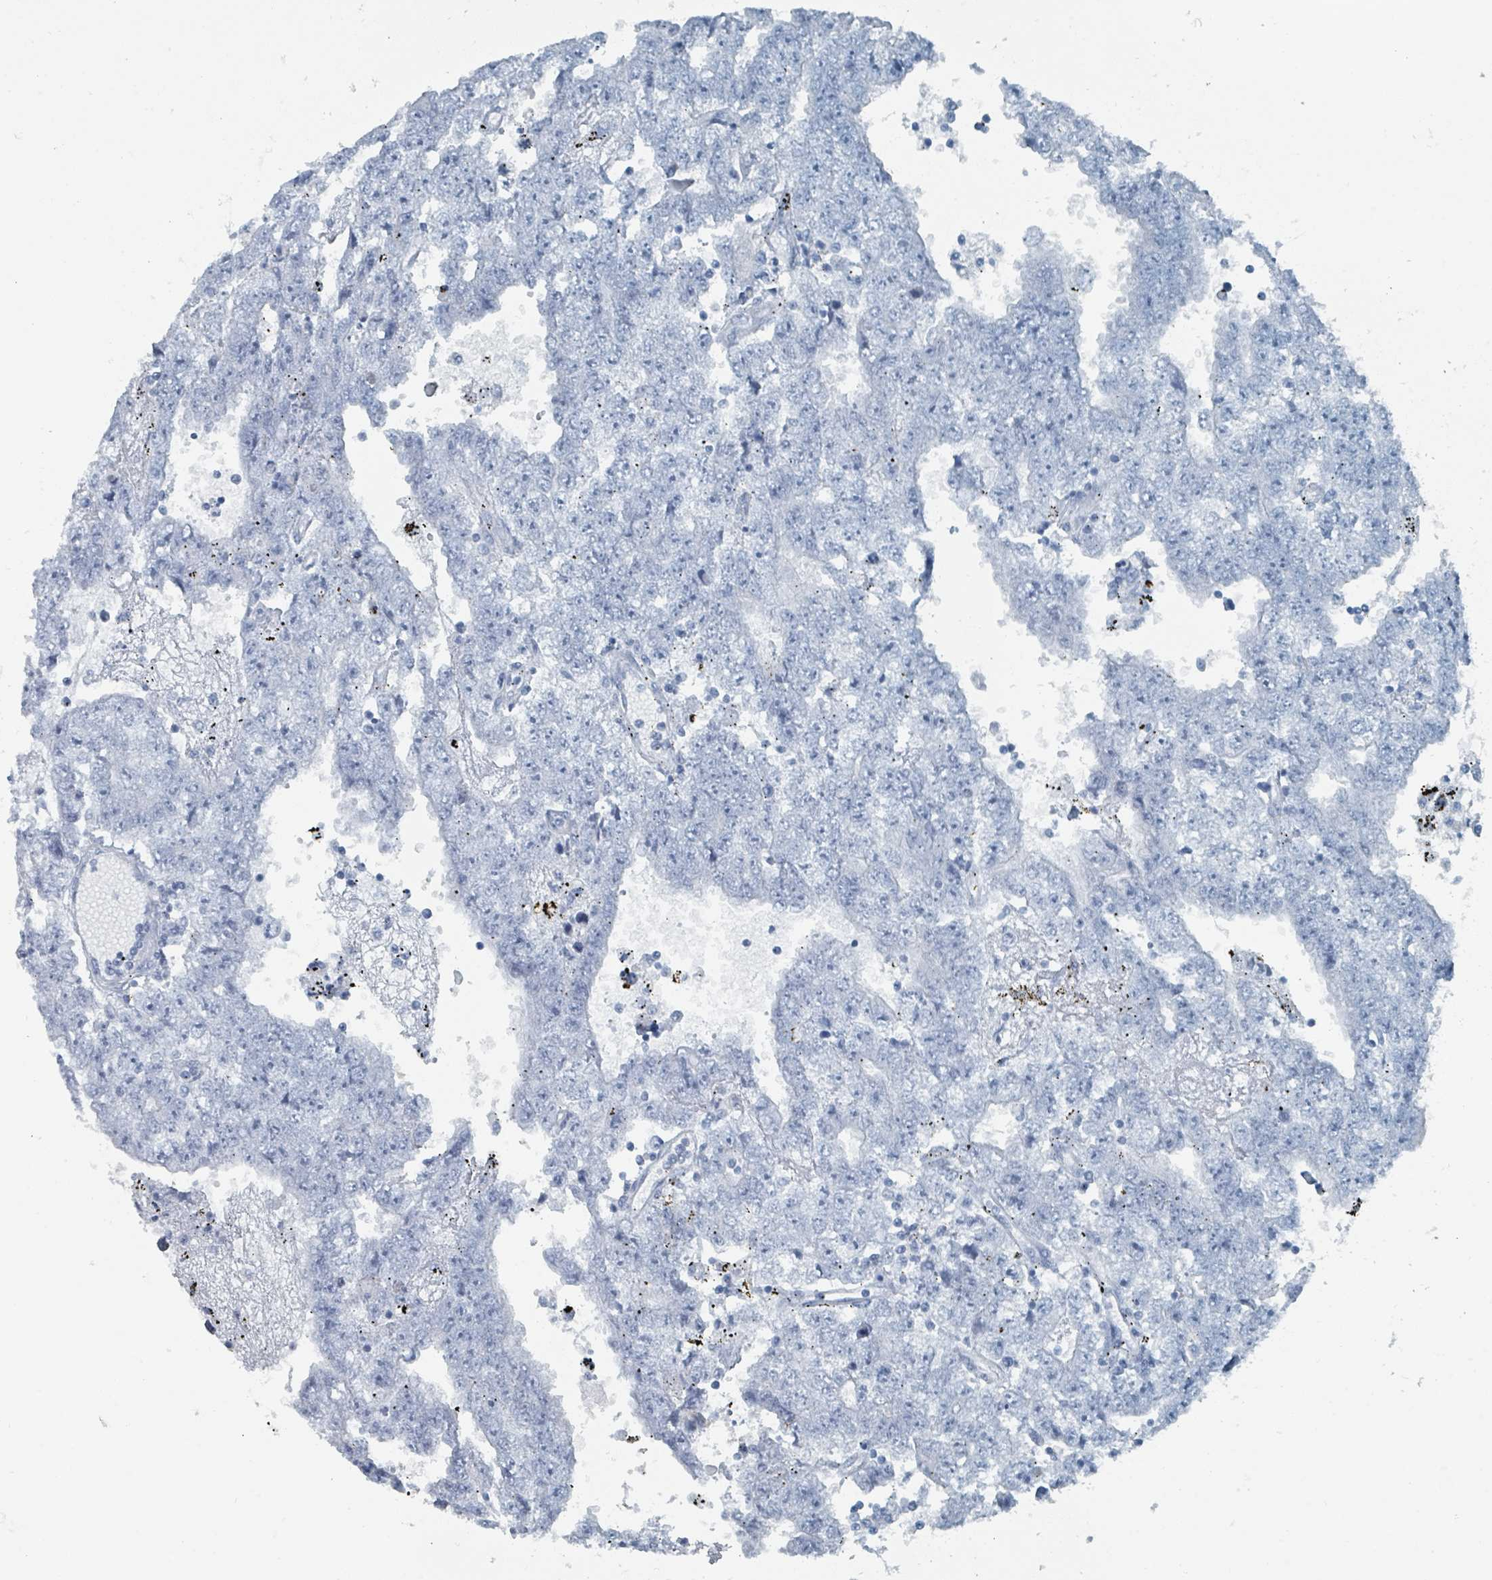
{"staining": {"intensity": "negative", "quantity": "none", "location": "none"}, "tissue": "testis cancer", "cell_type": "Tumor cells", "image_type": "cancer", "snomed": [{"axis": "morphology", "description": "Carcinoma, Embryonal, NOS"}, {"axis": "topography", "description": "Testis"}], "caption": "DAB (3,3'-diaminobenzidine) immunohistochemical staining of testis cancer shows no significant expression in tumor cells.", "gene": "GAMT", "patient": {"sex": "male", "age": 25}}